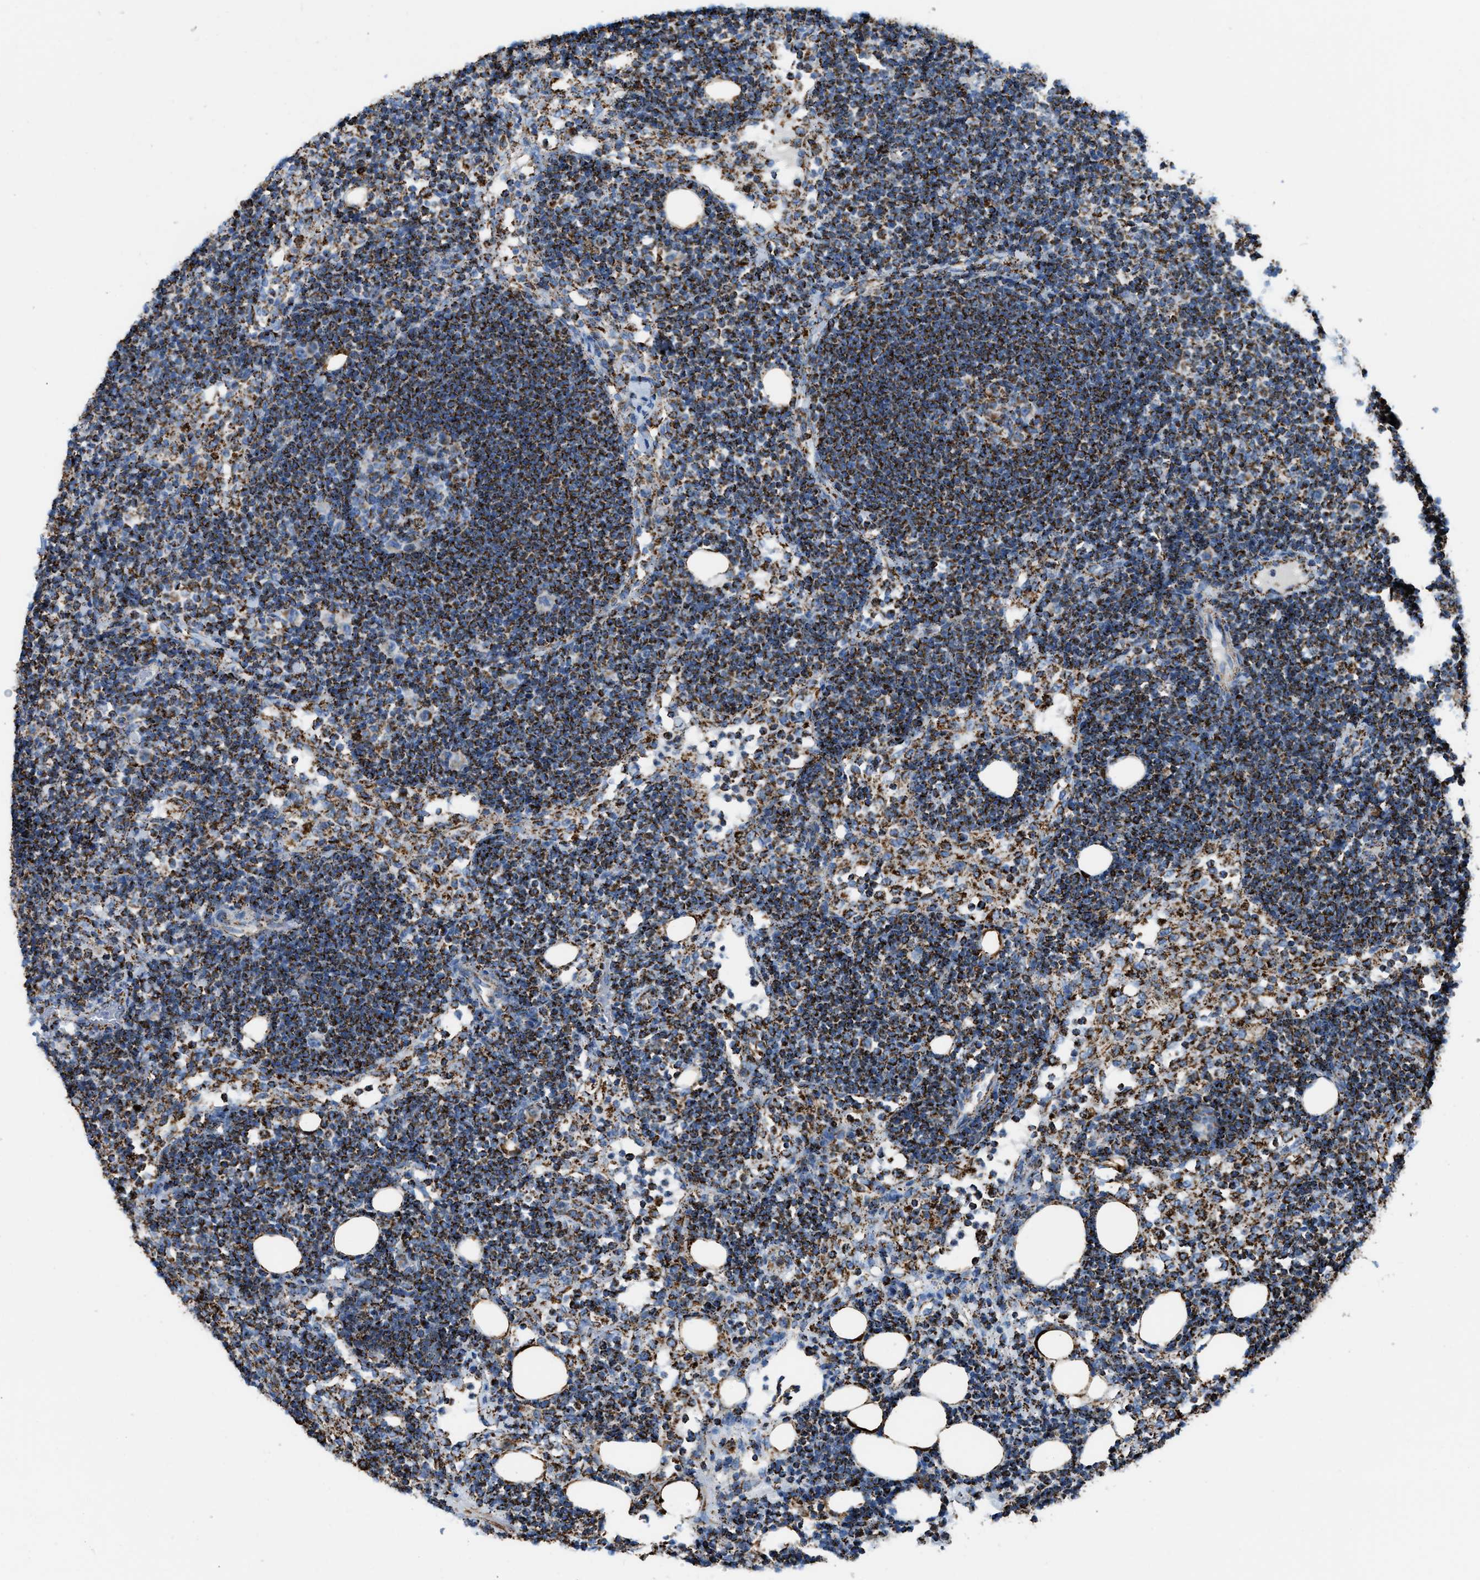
{"staining": {"intensity": "strong", "quantity": ">75%", "location": "cytoplasmic/membranous"}, "tissue": "lymph node", "cell_type": "Germinal center cells", "image_type": "normal", "snomed": [{"axis": "morphology", "description": "Normal tissue, NOS"}, {"axis": "morphology", "description": "Carcinoid, malignant, NOS"}, {"axis": "topography", "description": "Lymph node"}], "caption": "IHC (DAB (3,3'-diaminobenzidine)) staining of unremarkable lymph node displays strong cytoplasmic/membranous protein staining in approximately >75% of germinal center cells.", "gene": "ETFB", "patient": {"sex": "male", "age": 47}}